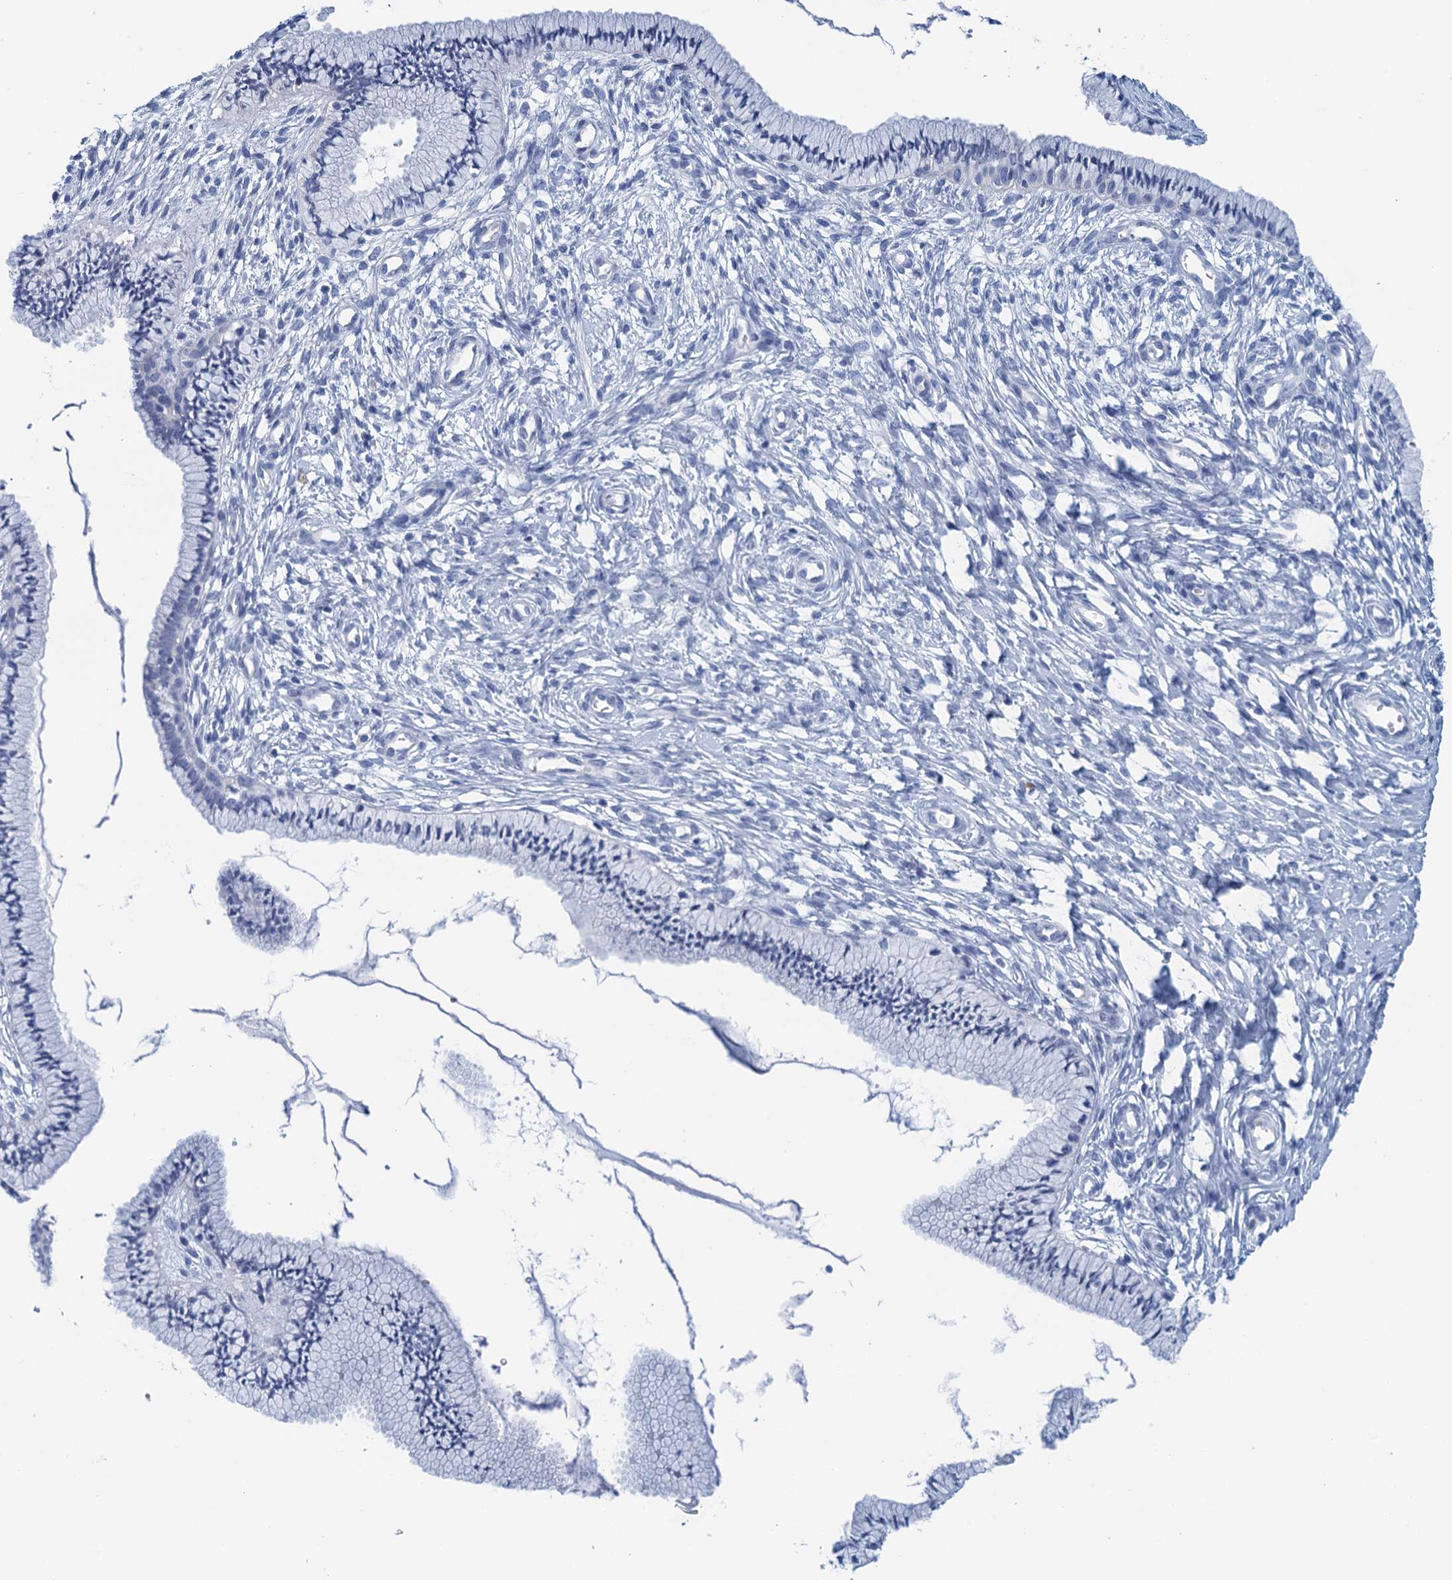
{"staining": {"intensity": "negative", "quantity": "none", "location": "none"}, "tissue": "cervix", "cell_type": "Glandular cells", "image_type": "normal", "snomed": [{"axis": "morphology", "description": "Normal tissue, NOS"}, {"axis": "topography", "description": "Cervix"}], "caption": "Immunohistochemical staining of benign cervix demonstrates no significant staining in glandular cells. (Stains: DAB (3,3'-diaminobenzidine) immunohistochemistry (IHC) with hematoxylin counter stain, Microscopy: brightfield microscopy at high magnification).", "gene": "CYP51A1", "patient": {"sex": "female", "age": 36}}